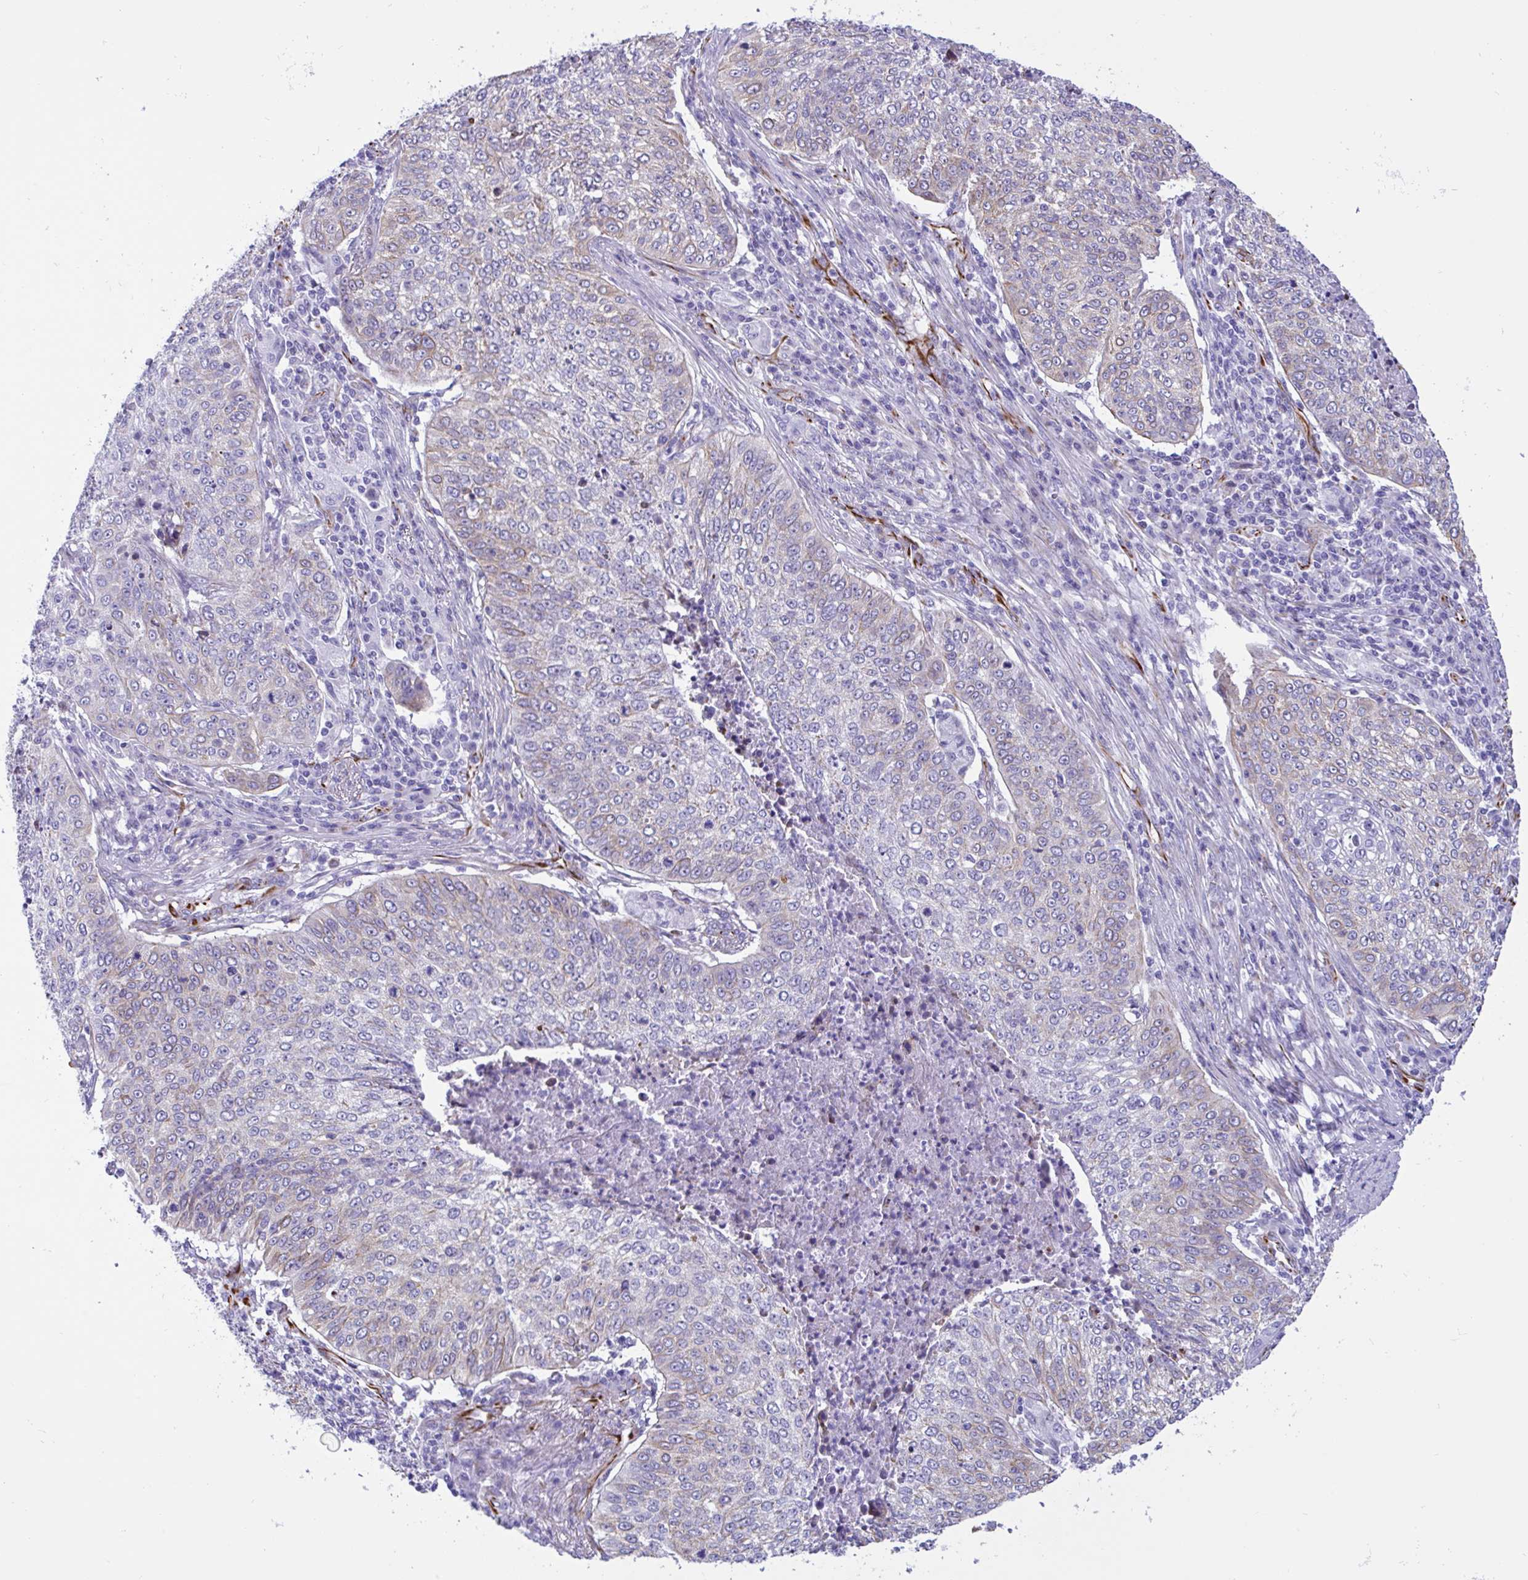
{"staining": {"intensity": "moderate", "quantity": "<25%", "location": "cytoplasmic/membranous"}, "tissue": "lung cancer", "cell_type": "Tumor cells", "image_type": "cancer", "snomed": [{"axis": "morphology", "description": "Squamous cell carcinoma, NOS"}, {"axis": "topography", "description": "Lung"}], "caption": "Moderate cytoplasmic/membranous protein expression is appreciated in approximately <25% of tumor cells in squamous cell carcinoma (lung).", "gene": "SMAD5", "patient": {"sex": "male", "age": 63}}